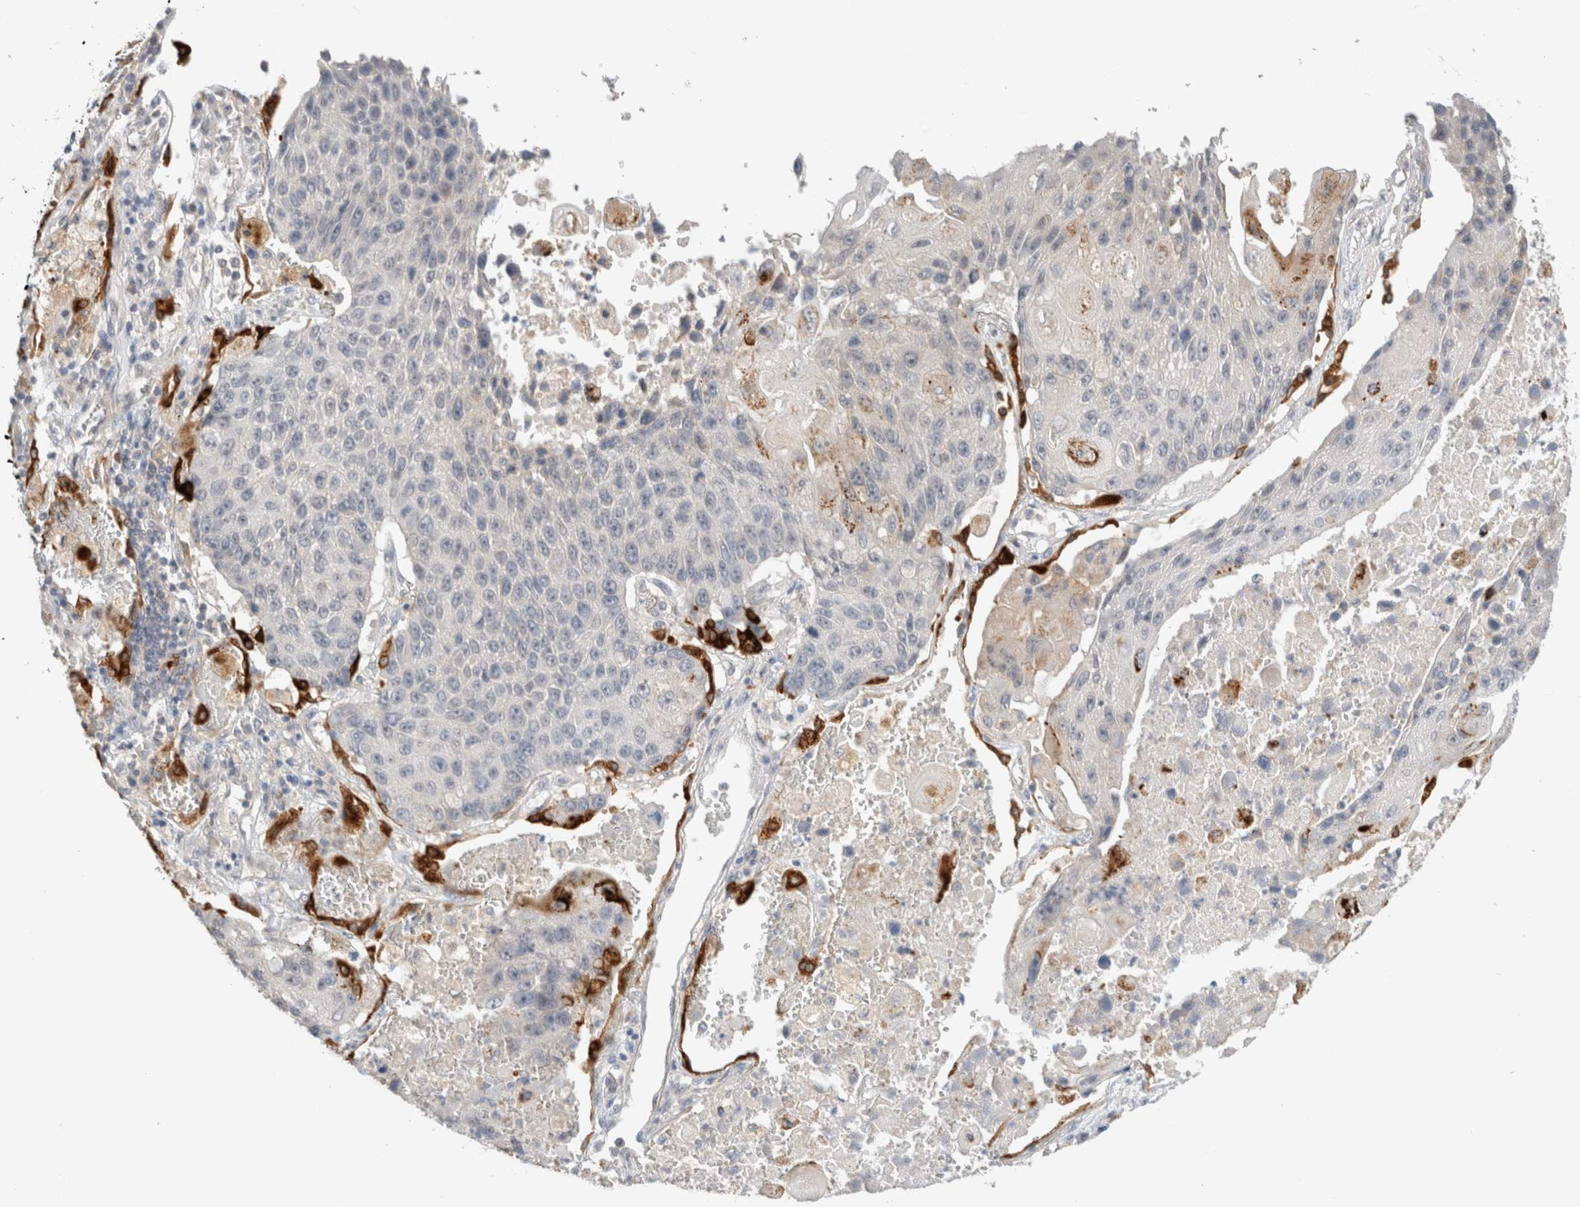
{"staining": {"intensity": "negative", "quantity": "none", "location": "none"}, "tissue": "lung cancer", "cell_type": "Tumor cells", "image_type": "cancer", "snomed": [{"axis": "morphology", "description": "Squamous cell carcinoma, NOS"}, {"axis": "topography", "description": "Lung"}], "caption": "Tumor cells are negative for brown protein staining in squamous cell carcinoma (lung).", "gene": "SDR16C5", "patient": {"sex": "male", "age": 61}}